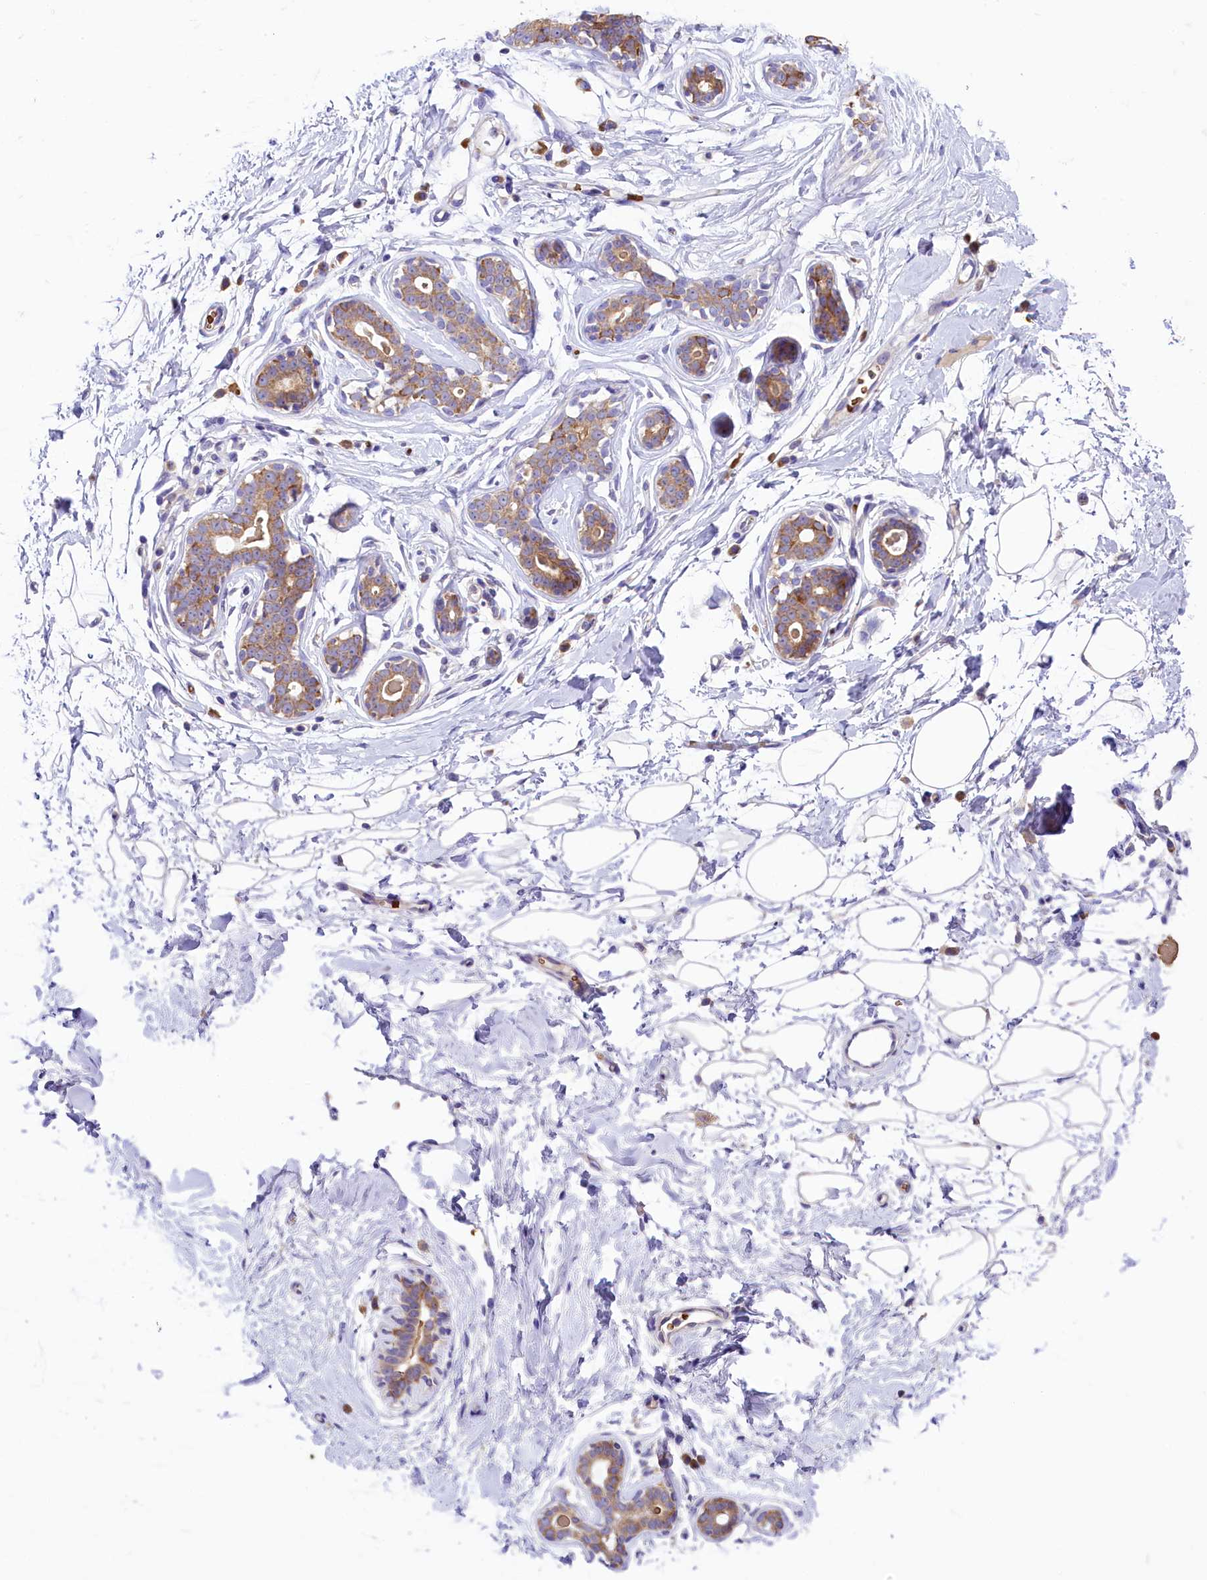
{"staining": {"intensity": "negative", "quantity": "none", "location": "none"}, "tissue": "breast", "cell_type": "Adipocytes", "image_type": "normal", "snomed": [{"axis": "morphology", "description": "Normal tissue, NOS"}, {"axis": "morphology", "description": "Adenoma, NOS"}, {"axis": "topography", "description": "Breast"}], "caption": "Photomicrograph shows no significant protein expression in adipocytes of normal breast. (Stains: DAB (3,3'-diaminobenzidine) immunohistochemistry (IHC) with hematoxylin counter stain, Microscopy: brightfield microscopy at high magnification).", "gene": "LARP4", "patient": {"sex": "female", "age": 23}}